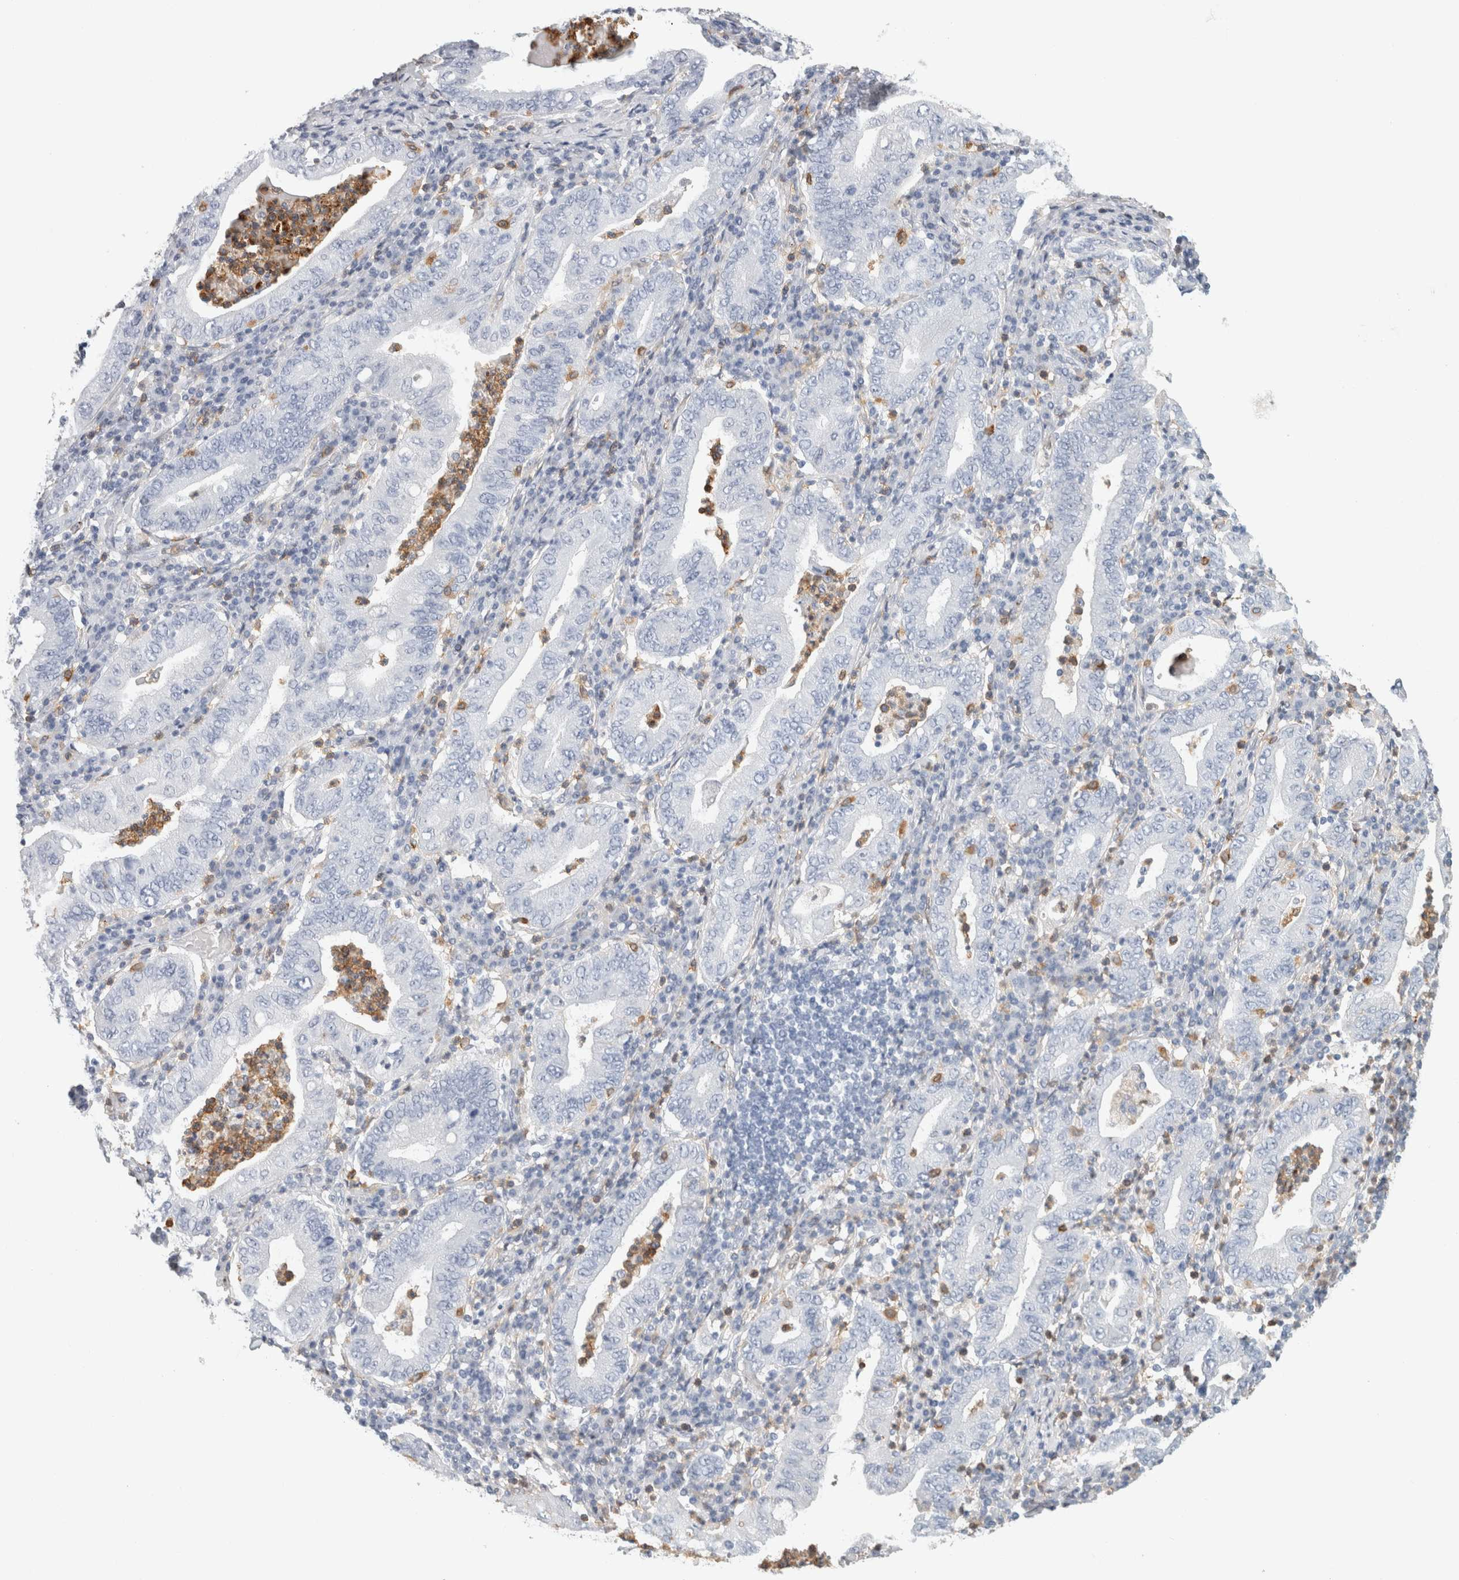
{"staining": {"intensity": "negative", "quantity": "none", "location": "none"}, "tissue": "stomach cancer", "cell_type": "Tumor cells", "image_type": "cancer", "snomed": [{"axis": "morphology", "description": "Normal tissue, NOS"}, {"axis": "morphology", "description": "Adenocarcinoma, NOS"}, {"axis": "topography", "description": "Esophagus"}, {"axis": "topography", "description": "Stomach, upper"}, {"axis": "topography", "description": "Peripheral nerve tissue"}], "caption": "DAB immunohistochemical staining of human adenocarcinoma (stomach) displays no significant staining in tumor cells. (Brightfield microscopy of DAB IHC at high magnification).", "gene": "P2RY2", "patient": {"sex": "male", "age": 62}}